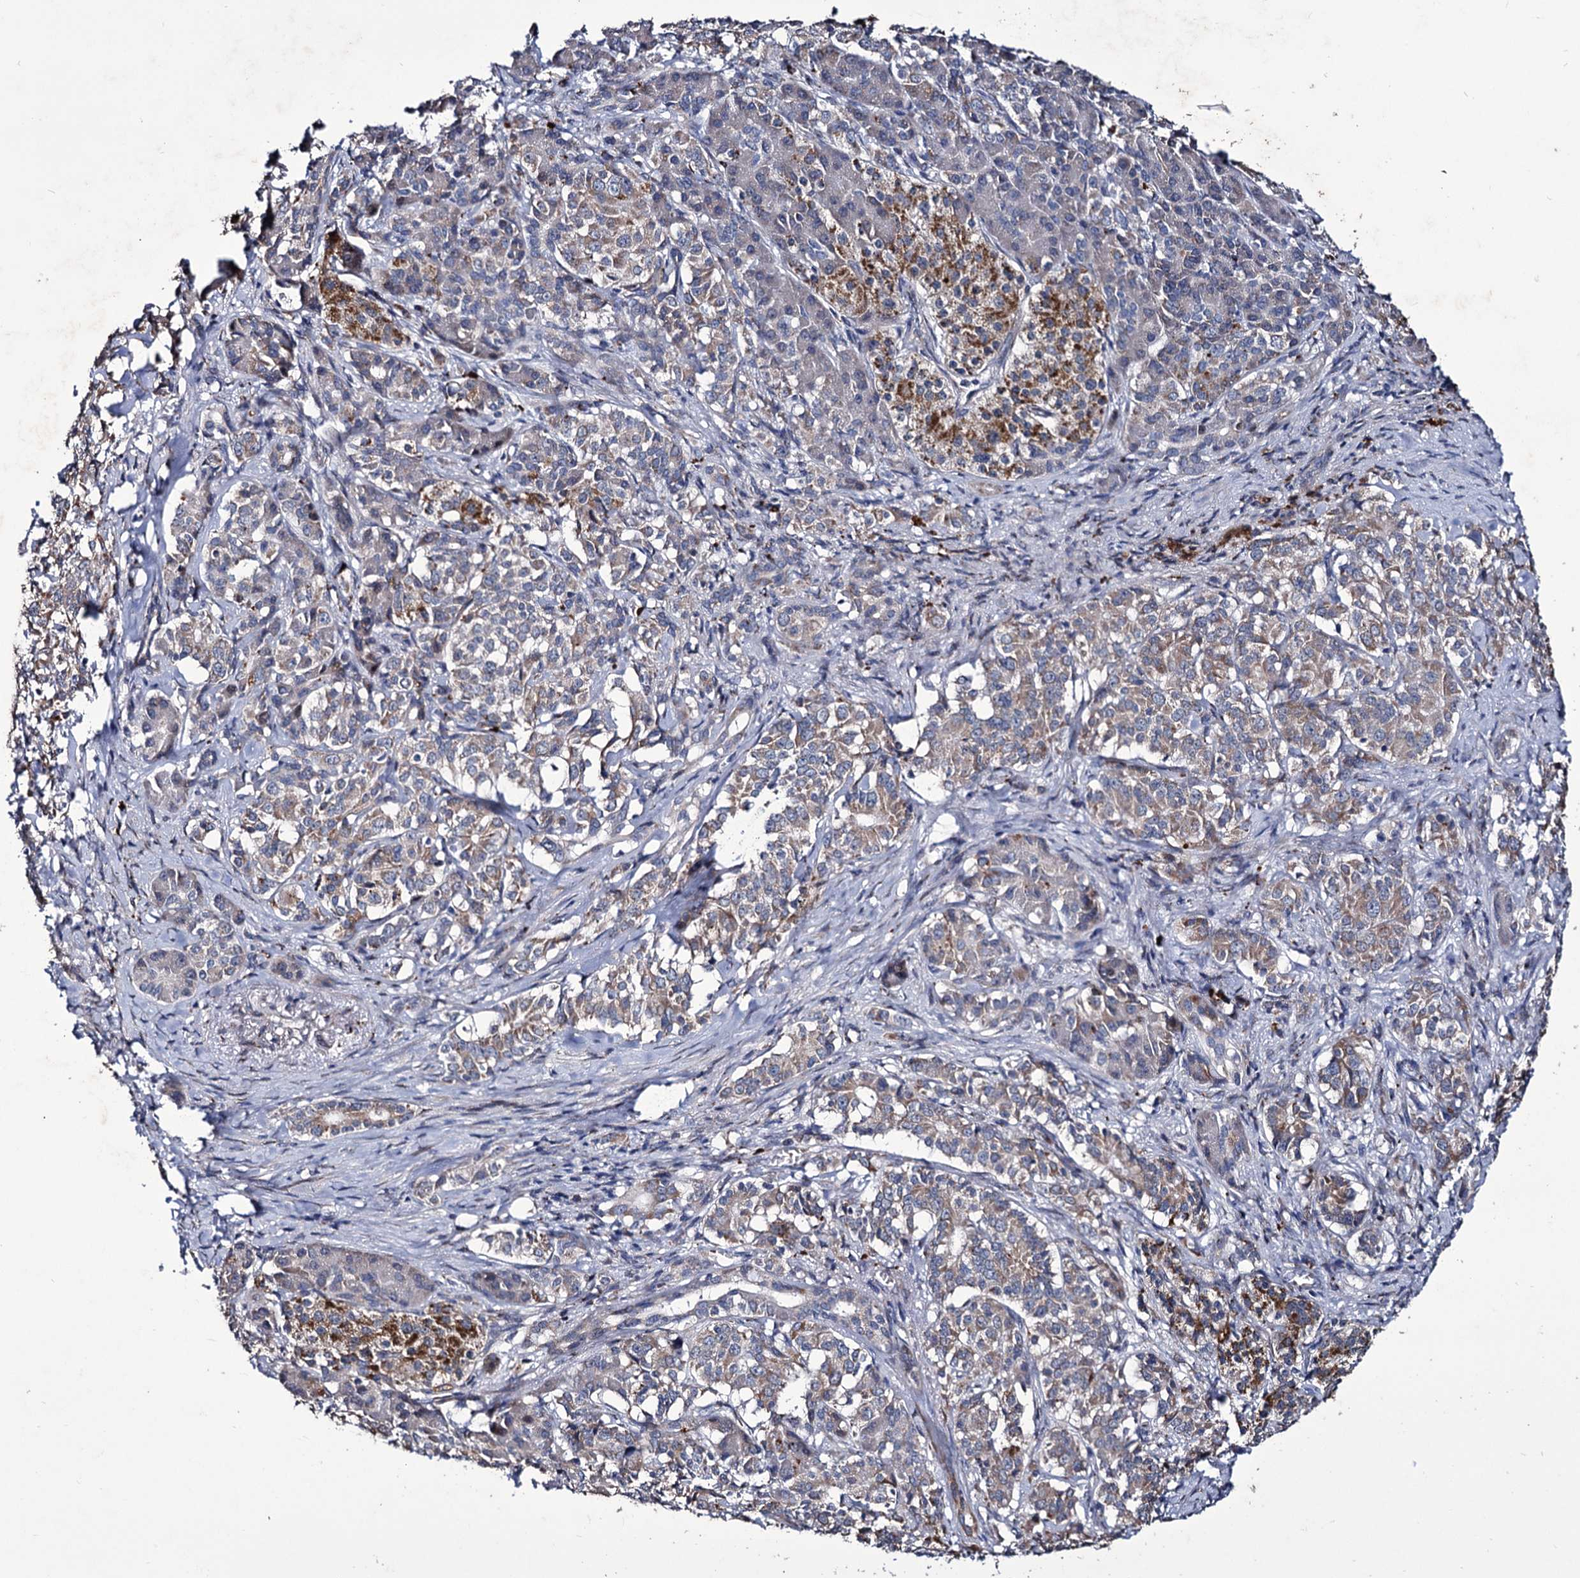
{"staining": {"intensity": "weak", "quantity": ">75%", "location": "cytoplasmic/membranous"}, "tissue": "pancreatic cancer", "cell_type": "Tumor cells", "image_type": "cancer", "snomed": [{"axis": "morphology", "description": "Adenocarcinoma, NOS"}, {"axis": "topography", "description": "Pancreas"}], "caption": "The micrograph reveals immunohistochemical staining of adenocarcinoma (pancreatic). There is weak cytoplasmic/membranous positivity is appreciated in approximately >75% of tumor cells.", "gene": "TUBGCP5", "patient": {"sex": "female", "age": 74}}